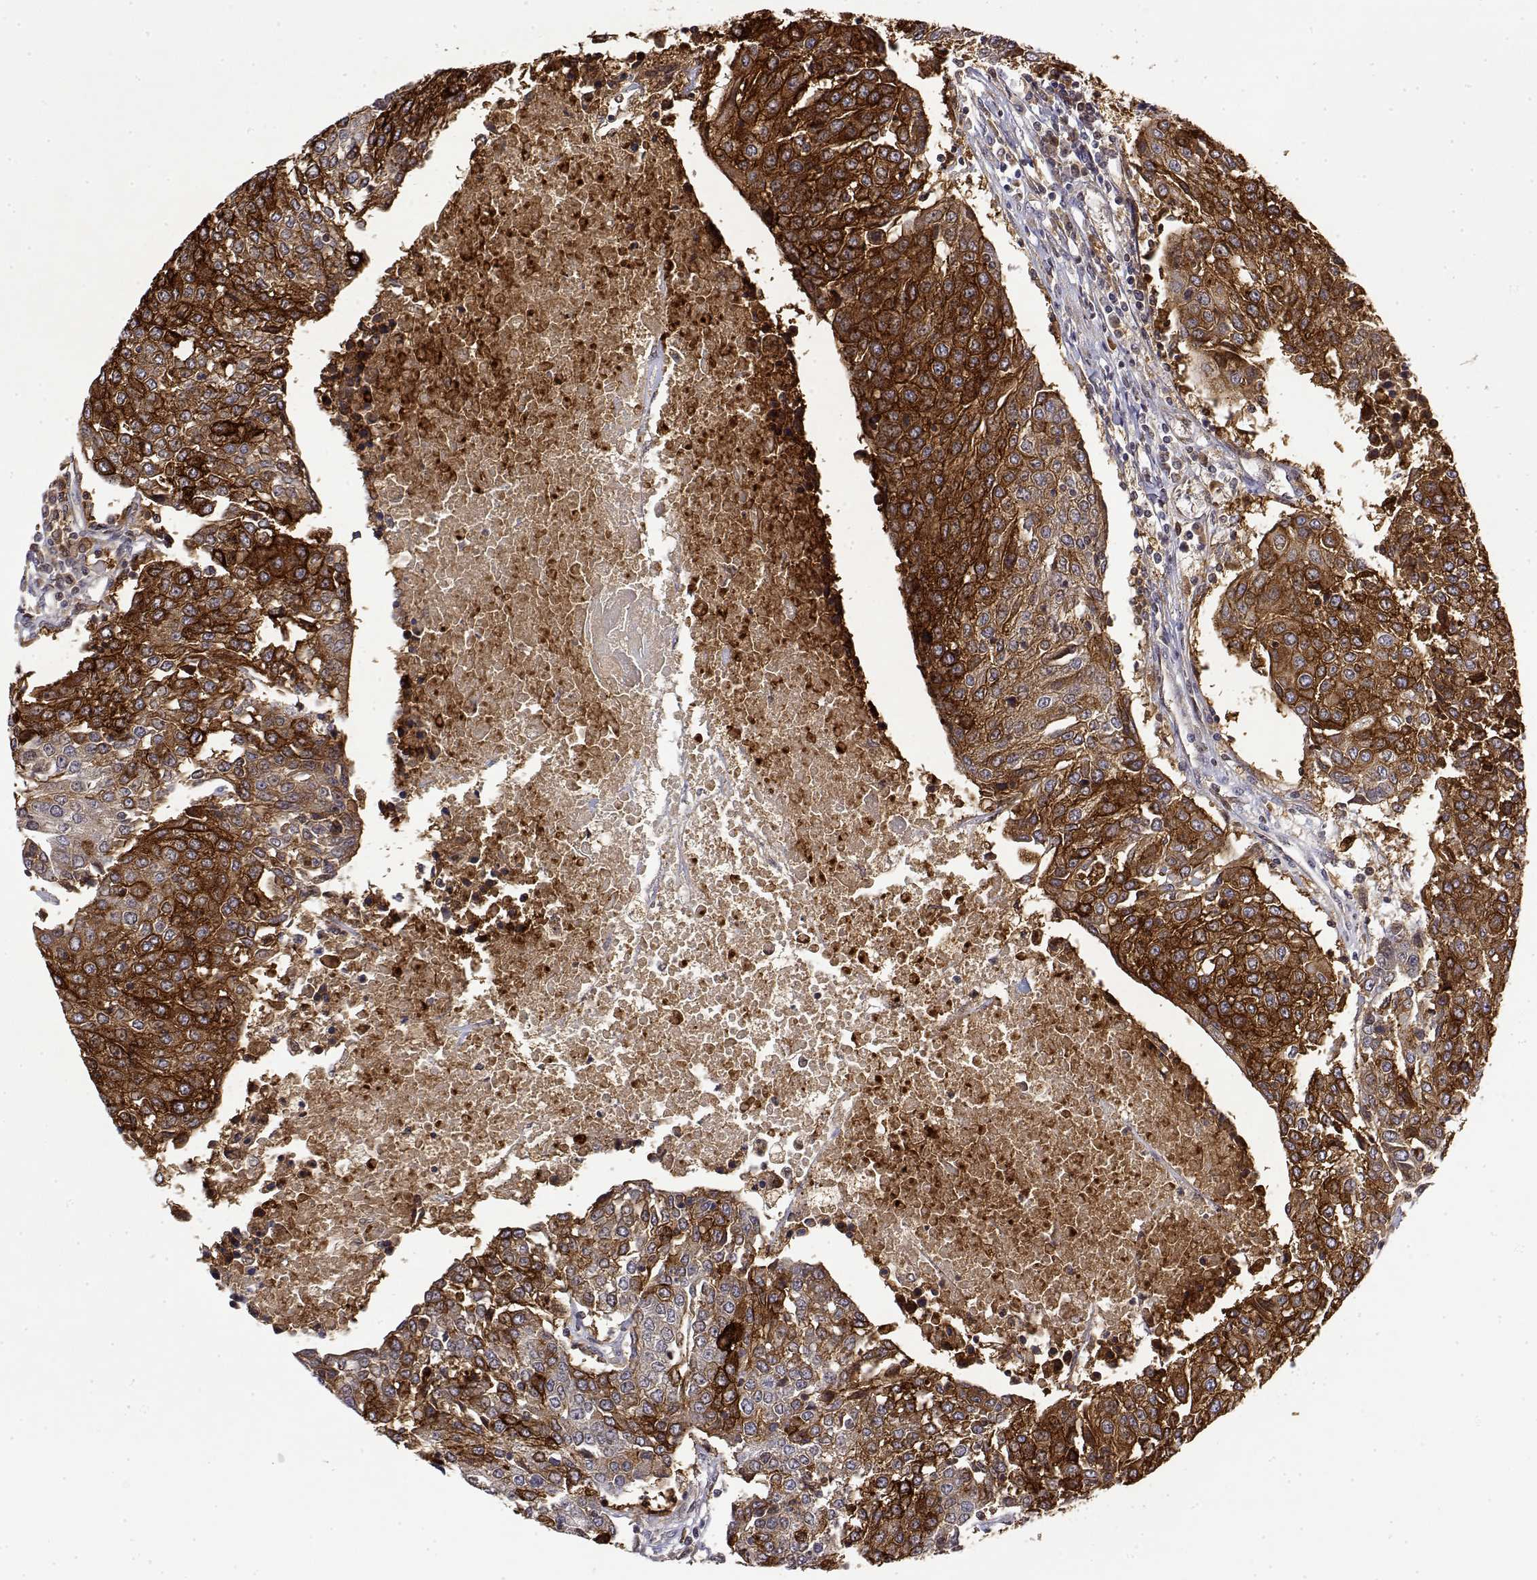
{"staining": {"intensity": "strong", "quantity": "25%-75%", "location": "cytoplasmic/membranous"}, "tissue": "urothelial cancer", "cell_type": "Tumor cells", "image_type": "cancer", "snomed": [{"axis": "morphology", "description": "Urothelial carcinoma, High grade"}, {"axis": "topography", "description": "Urinary bladder"}], "caption": "Urothelial cancer stained with DAB (3,3'-diaminobenzidine) IHC reveals high levels of strong cytoplasmic/membranous expression in about 25%-75% of tumor cells.", "gene": "LY6D", "patient": {"sex": "female", "age": 85}}